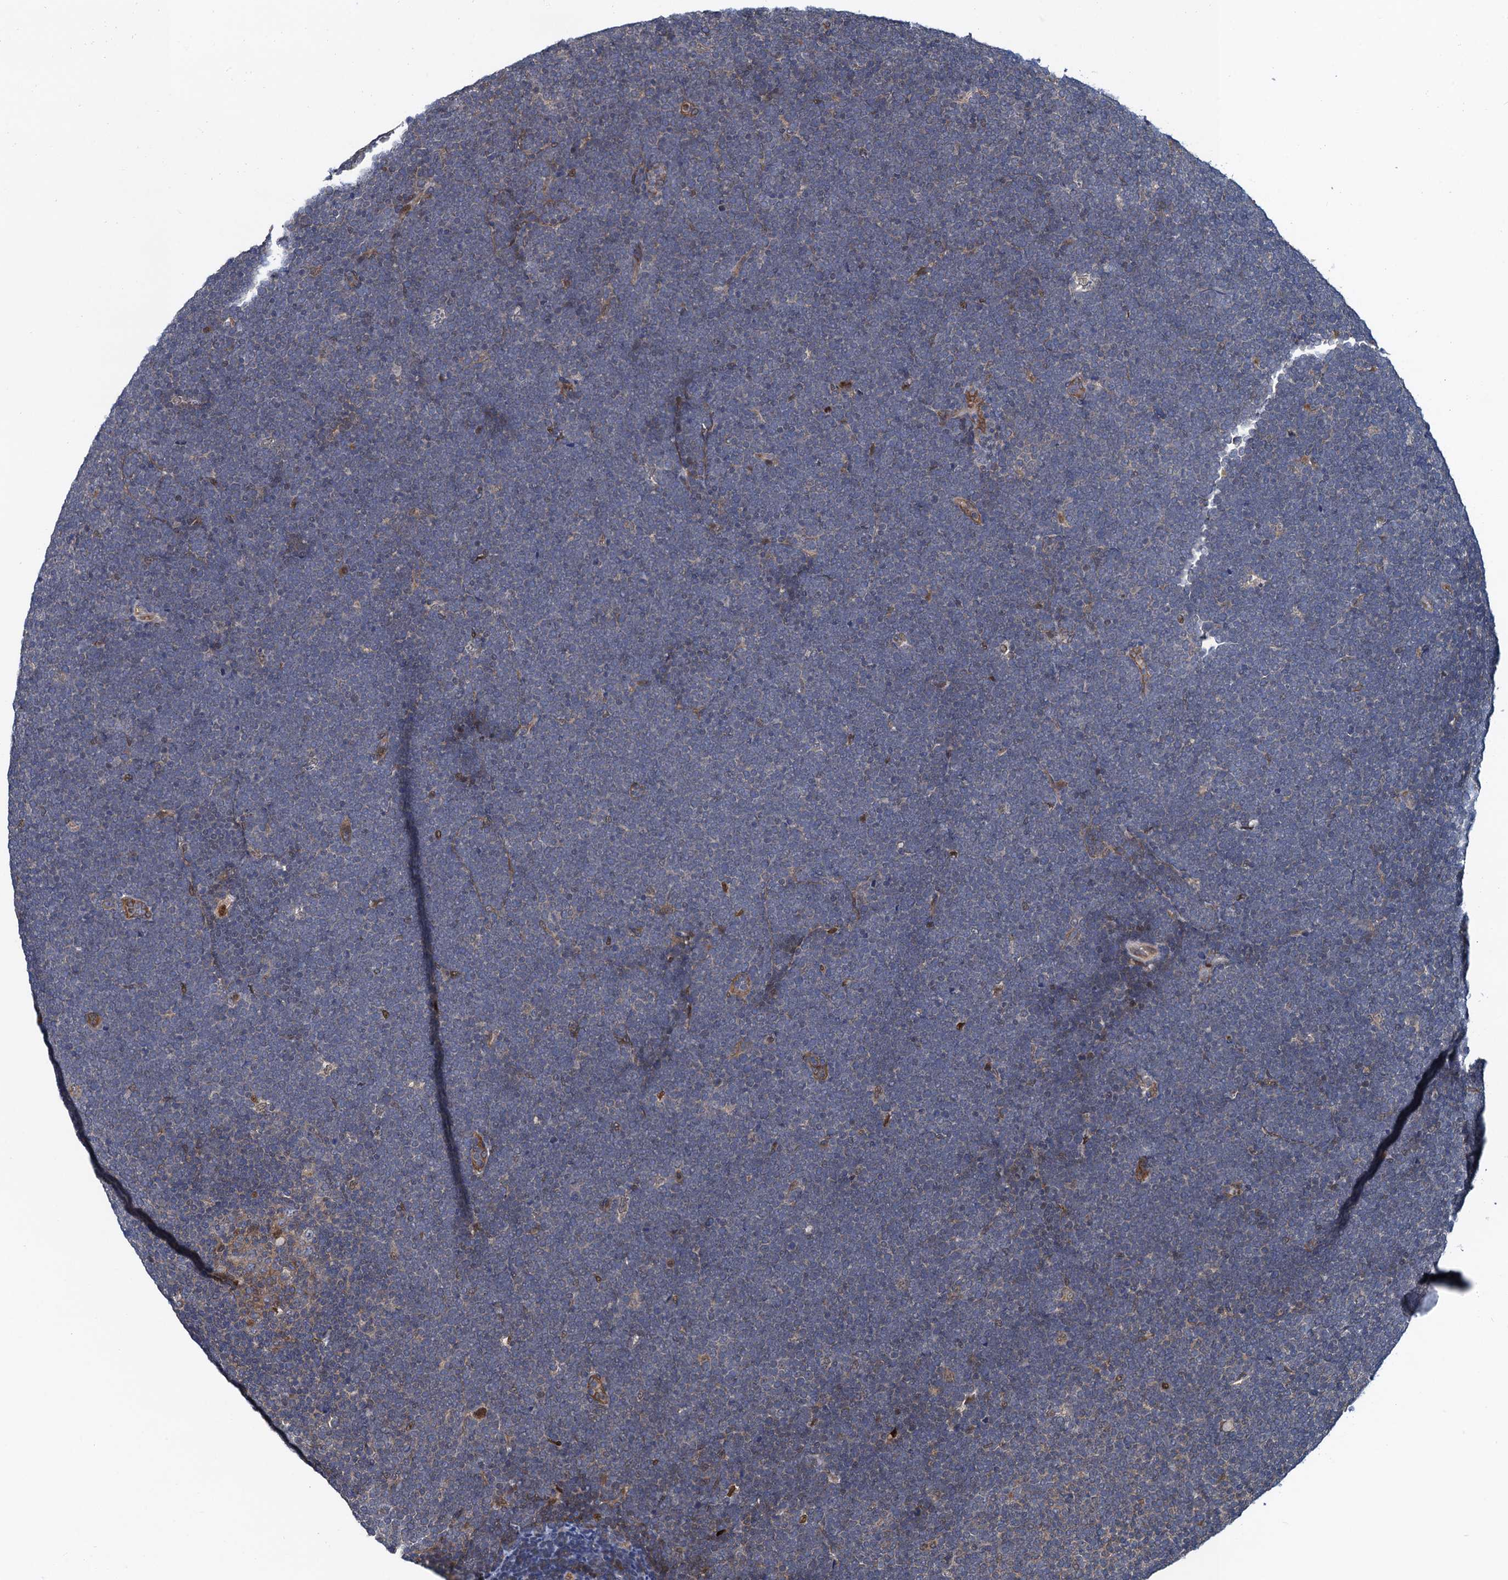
{"staining": {"intensity": "negative", "quantity": "none", "location": "none"}, "tissue": "lymphoma", "cell_type": "Tumor cells", "image_type": "cancer", "snomed": [{"axis": "morphology", "description": "Malignant lymphoma, non-Hodgkin's type, High grade"}, {"axis": "topography", "description": "Lymph node"}], "caption": "An immunohistochemistry micrograph of lymphoma is shown. There is no staining in tumor cells of lymphoma.", "gene": "RNF125", "patient": {"sex": "male", "age": 13}}